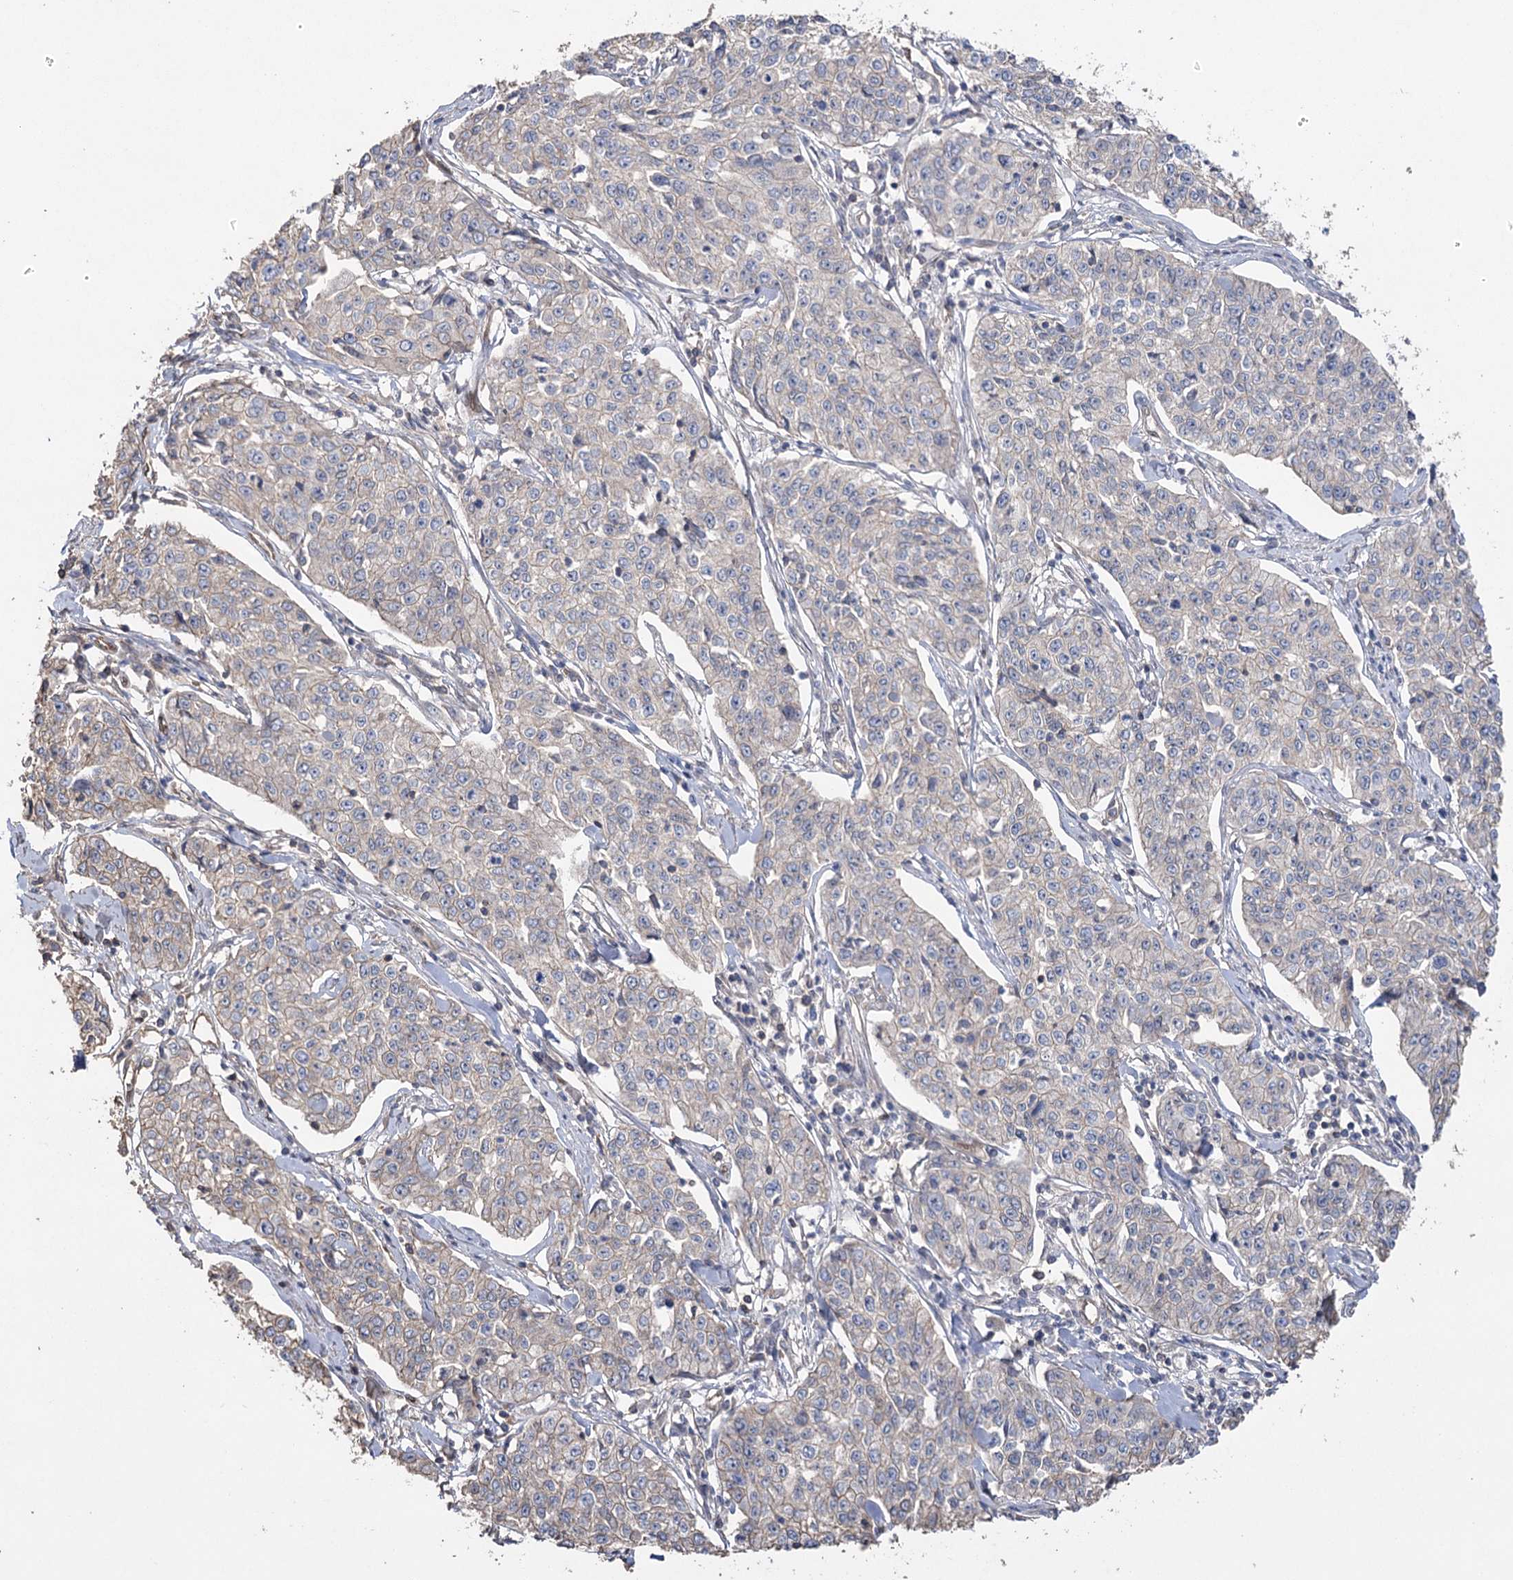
{"staining": {"intensity": "negative", "quantity": "none", "location": "none"}, "tissue": "cervical cancer", "cell_type": "Tumor cells", "image_type": "cancer", "snomed": [{"axis": "morphology", "description": "Squamous cell carcinoma, NOS"}, {"axis": "topography", "description": "Cervix"}], "caption": "Protein analysis of cervical cancer (squamous cell carcinoma) demonstrates no significant positivity in tumor cells. (Stains: DAB (3,3'-diaminobenzidine) immunohistochemistry with hematoxylin counter stain, Microscopy: brightfield microscopy at high magnification).", "gene": "FAM13B", "patient": {"sex": "female", "age": 35}}